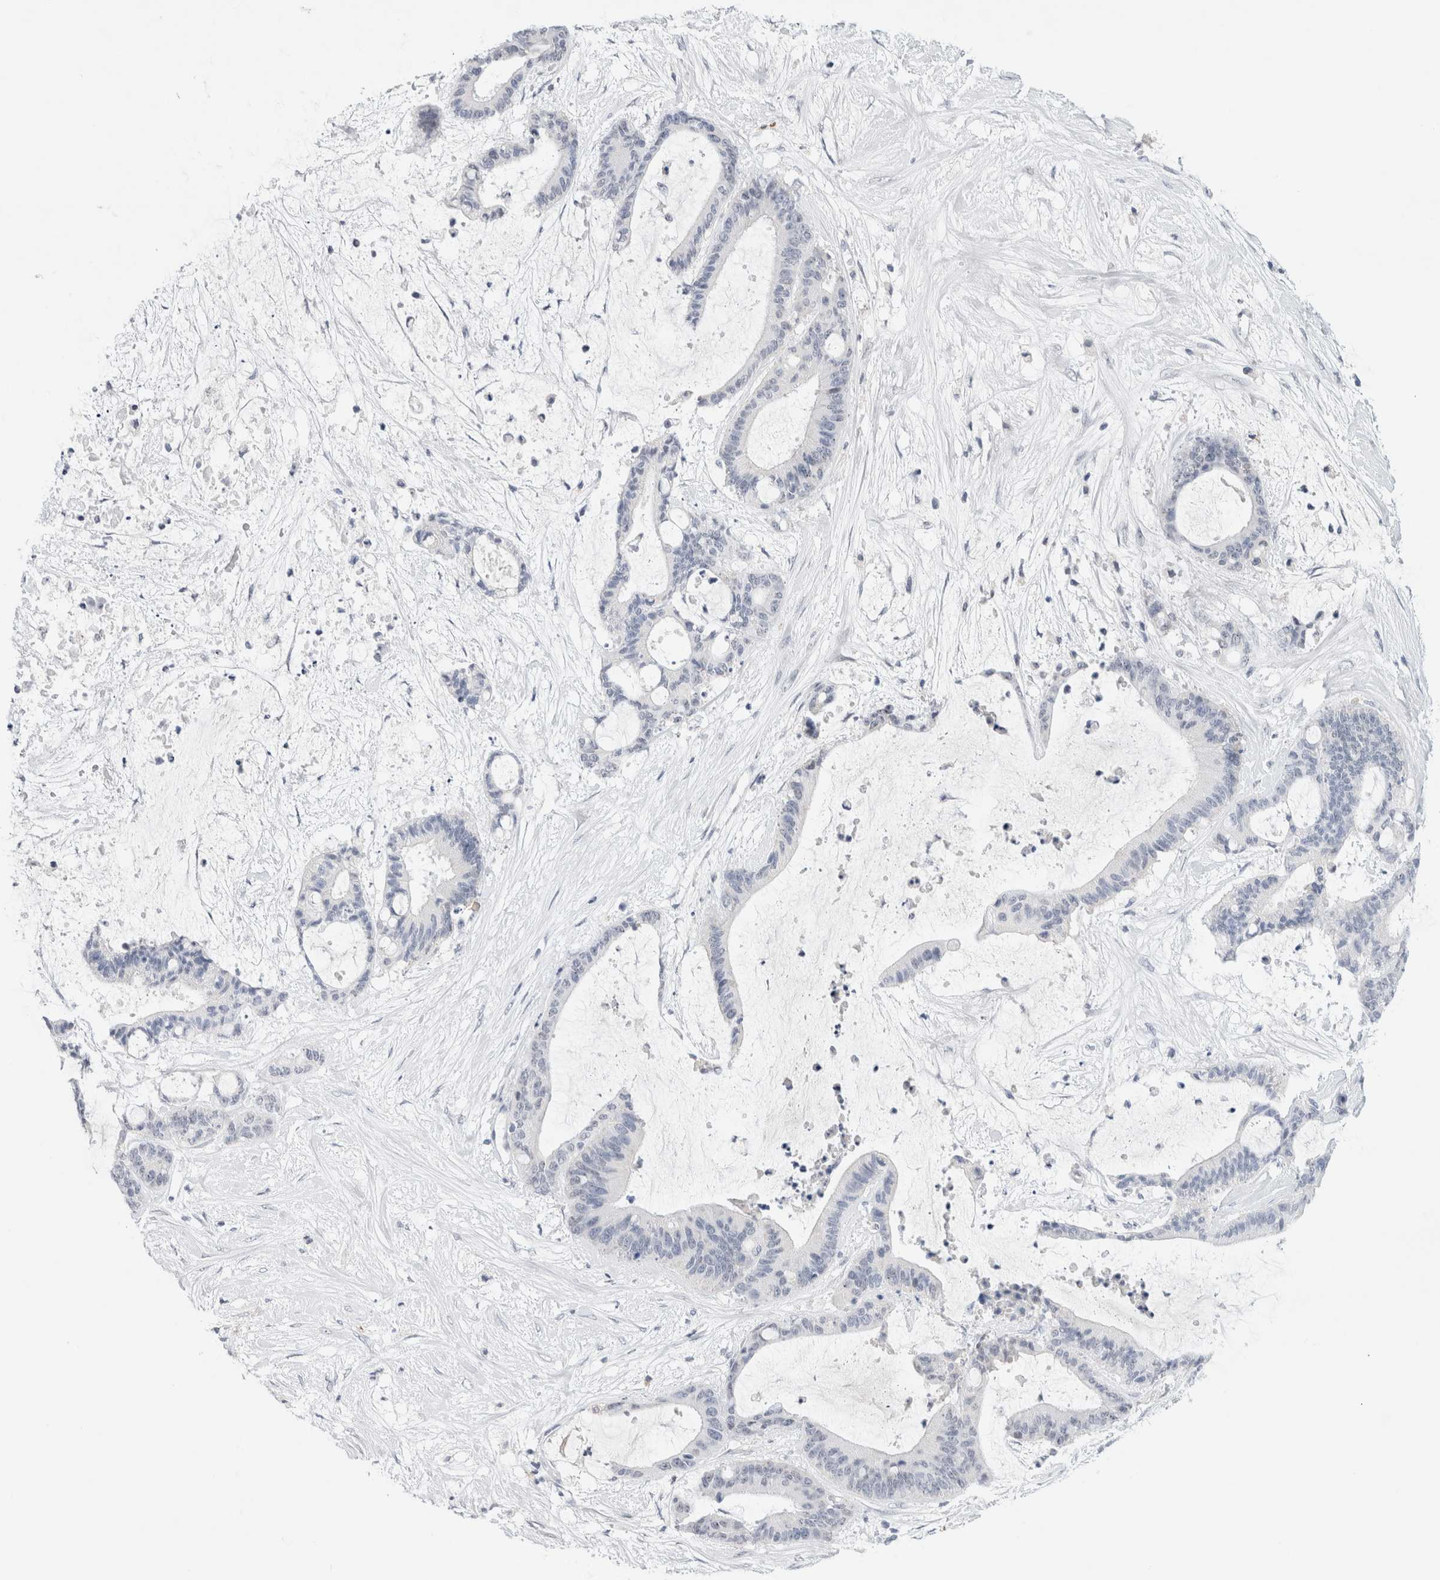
{"staining": {"intensity": "negative", "quantity": "none", "location": "none"}, "tissue": "liver cancer", "cell_type": "Tumor cells", "image_type": "cancer", "snomed": [{"axis": "morphology", "description": "Cholangiocarcinoma"}, {"axis": "topography", "description": "Liver"}], "caption": "This is an immunohistochemistry (IHC) micrograph of human cholangiocarcinoma (liver). There is no expression in tumor cells.", "gene": "SLC22A12", "patient": {"sex": "female", "age": 73}}